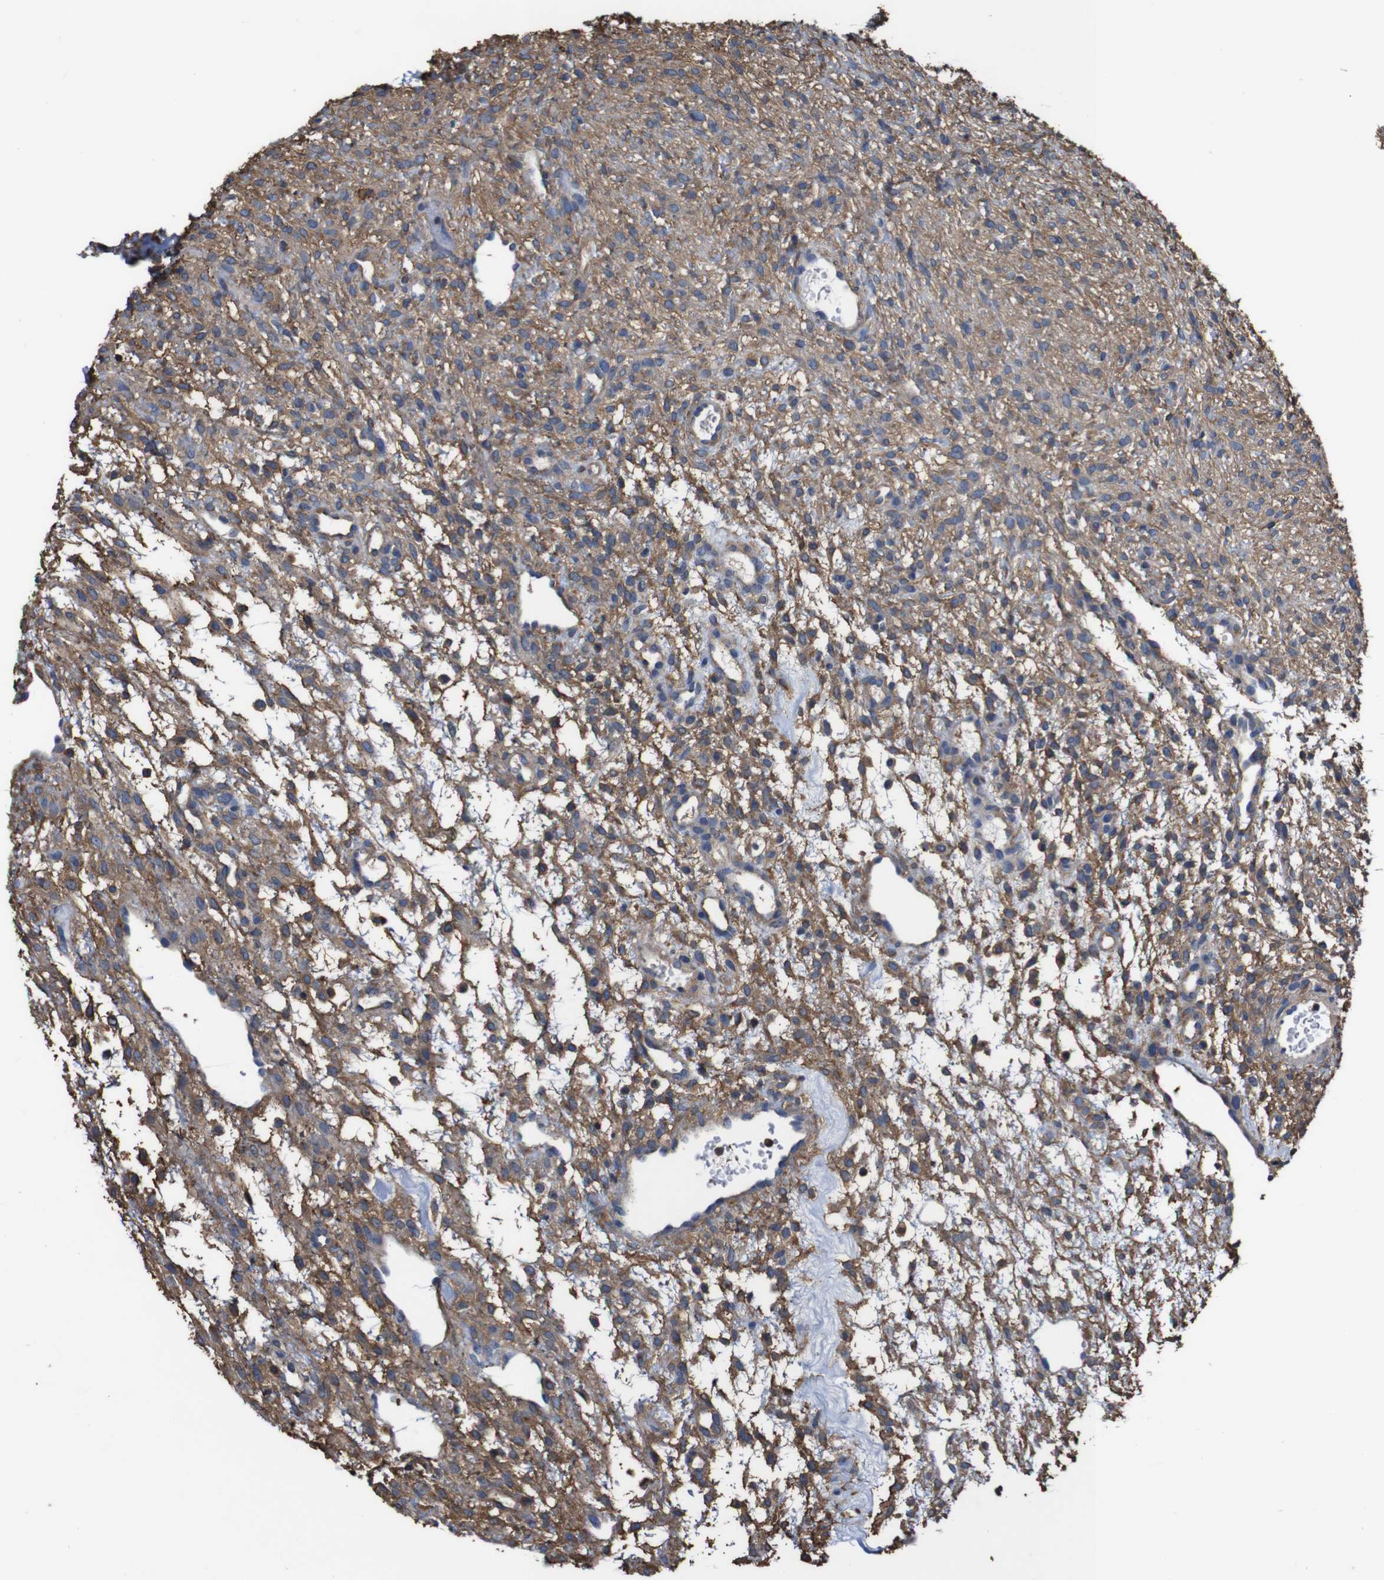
{"staining": {"intensity": "moderate", "quantity": ">75%", "location": "cytoplasmic/membranous"}, "tissue": "ovary", "cell_type": "Follicle cells", "image_type": "normal", "snomed": [{"axis": "morphology", "description": "Normal tissue, NOS"}, {"axis": "morphology", "description": "Cyst, NOS"}, {"axis": "topography", "description": "Ovary"}], "caption": "The micrograph reveals staining of benign ovary, revealing moderate cytoplasmic/membranous protein positivity (brown color) within follicle cells. The staining was performed using DAB, with brown indicating positive protein expression. Nuclei are stained blue with hematoxylin.", "gene": "PI4KA", "patient": {"sex": "female", "age": 18}}